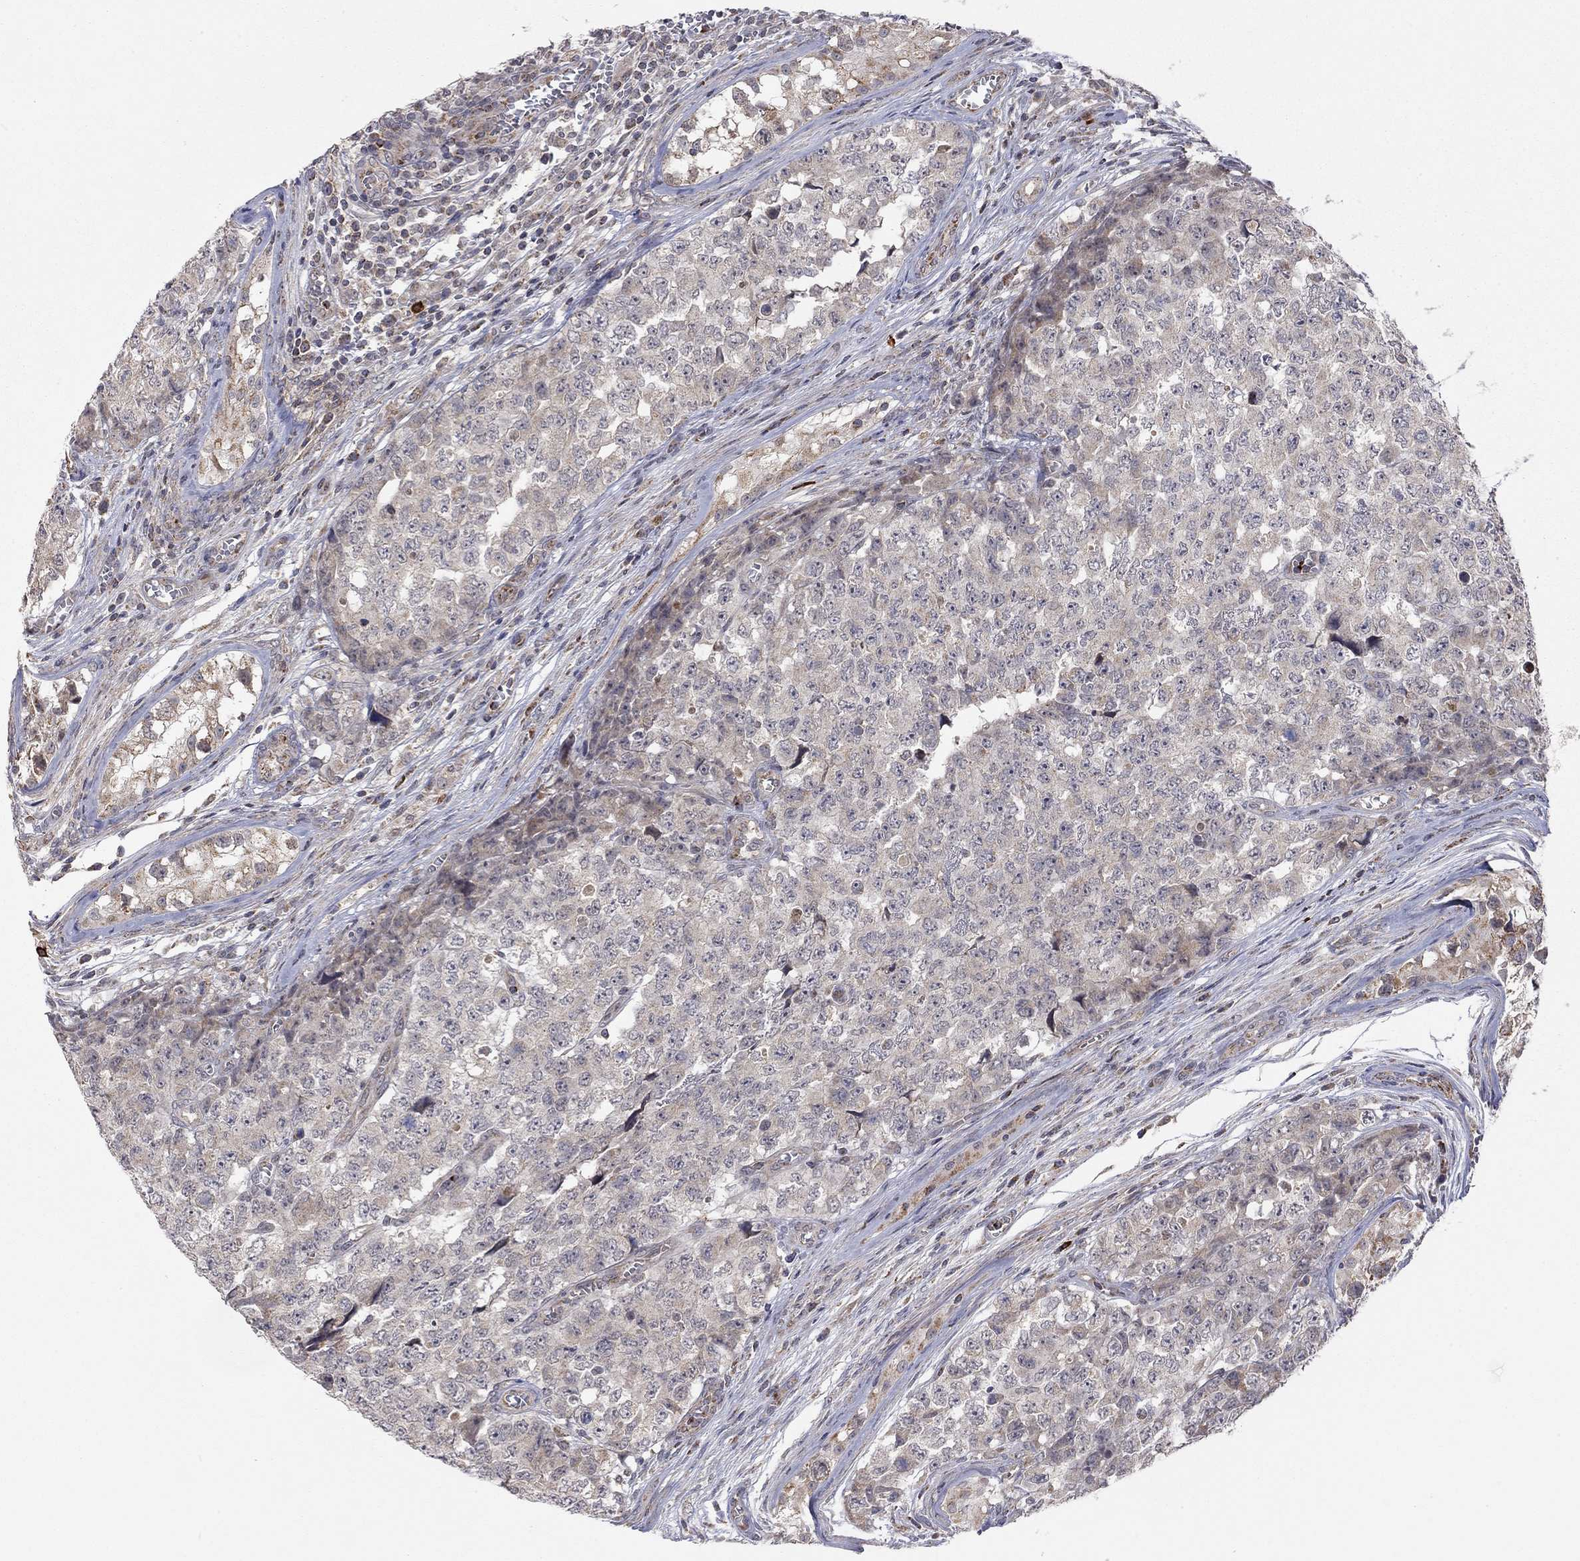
{"staining": {"intensity": "weak", "quantity": "<25%", "location": "cytoplasmic/membranous"}, "tissue": "testis cancer", "cell_type": "Tumor cells", "image_type": "cancer", "snomed": [{"axis": "morphology", "description": "Carcinoma, Embryonal, NOS"}, {"axis": "topography", "description": "Testis"}], "caption": "Tumor cells show no significant expression in embryonal carcinoma (testis).", "gene": "IDS", "patient": {"sex": "male", "age": 23}}